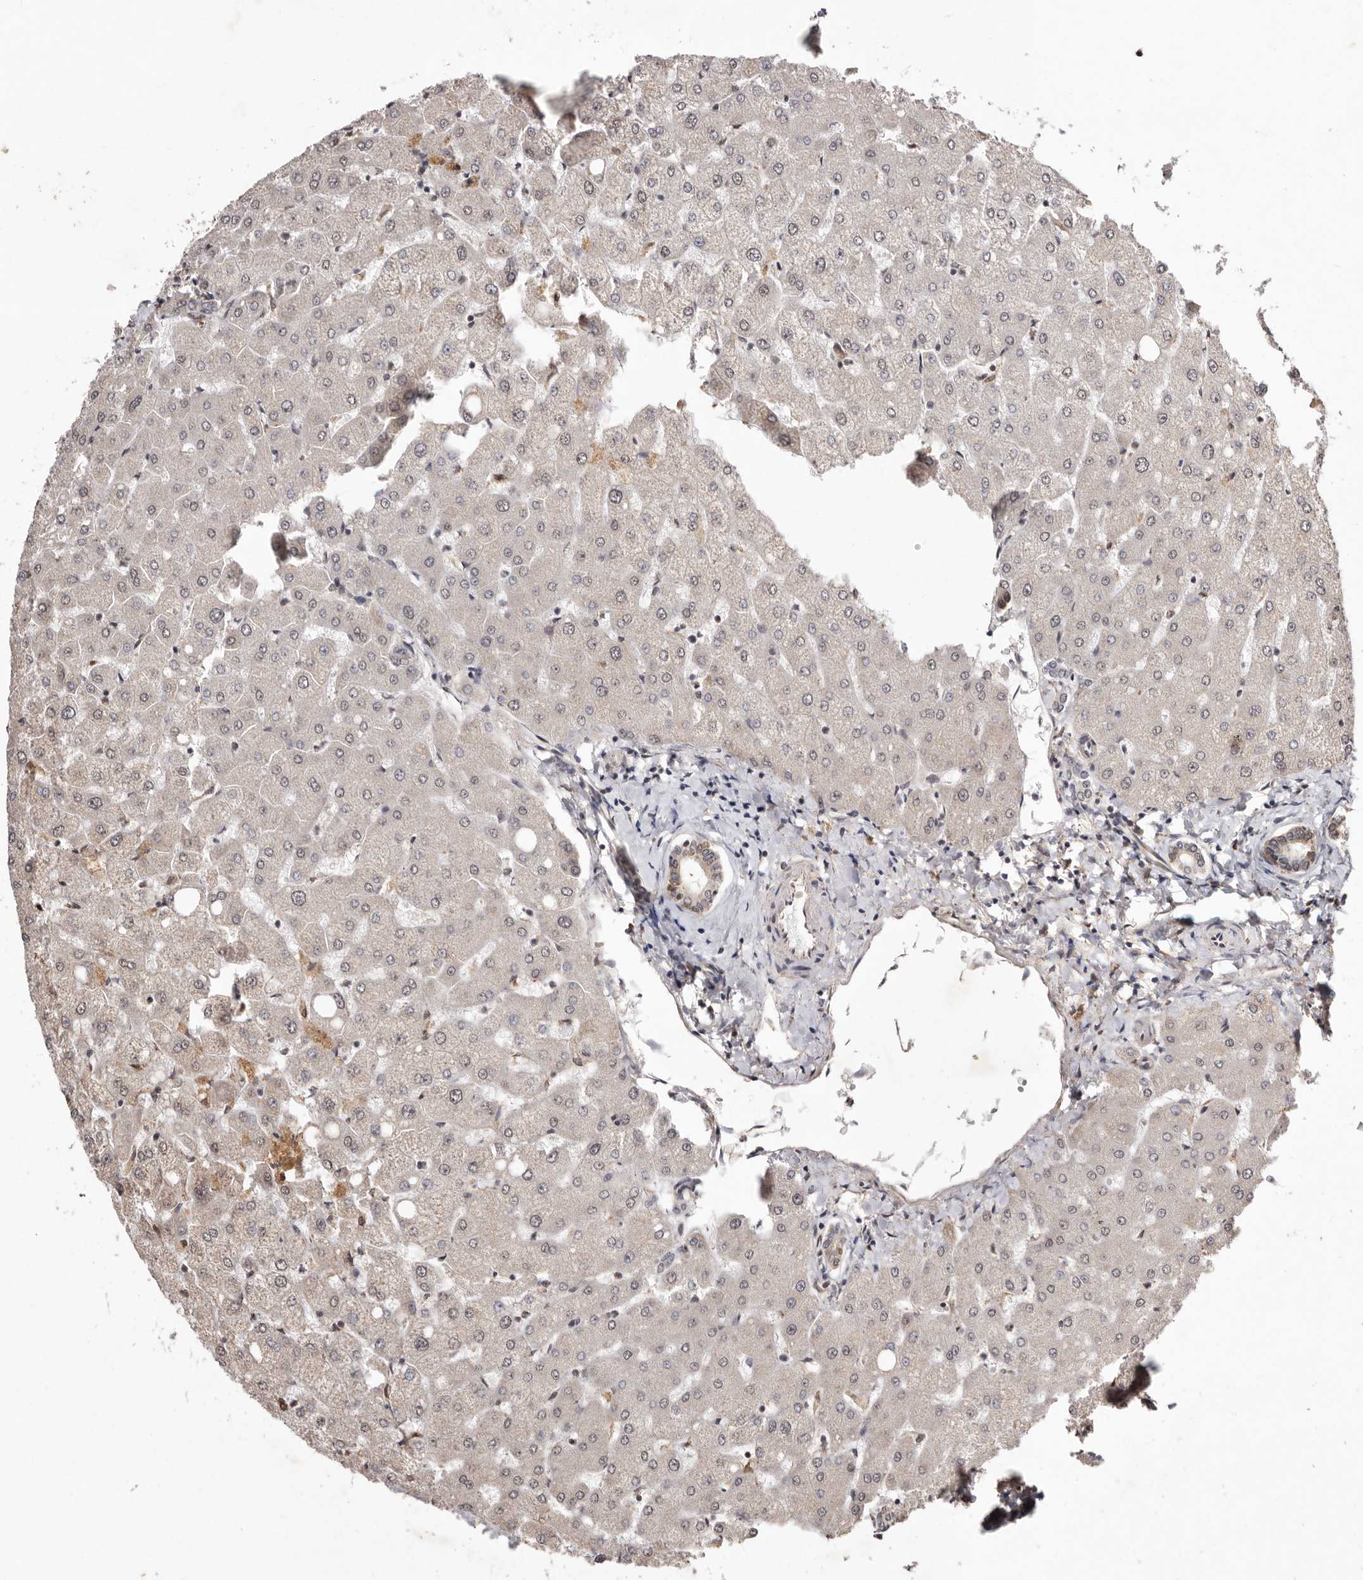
{"staining": {"intensity": "weak", "quantity": ">75%", "location": "cytoplasmic/membranous"}, "tissue": "liver", "cell_type": "Cholangiocytes", "image_type": "normal", "snomed": [{"axis": "morphology", "description": "Normal tissue, NOS"}, {"axis": "topography", "description": "Liver"}], "caption": "Immunohistochemical staining of benign liver shows >75% levels of weak cytoplasmic/membranous protein expression in approximately >75% of cholangiocytes. (IHC, brightfield microscopy, high magnification).", "gene": "RRM2B", "patient": {"sex": "female", "age": 54}}